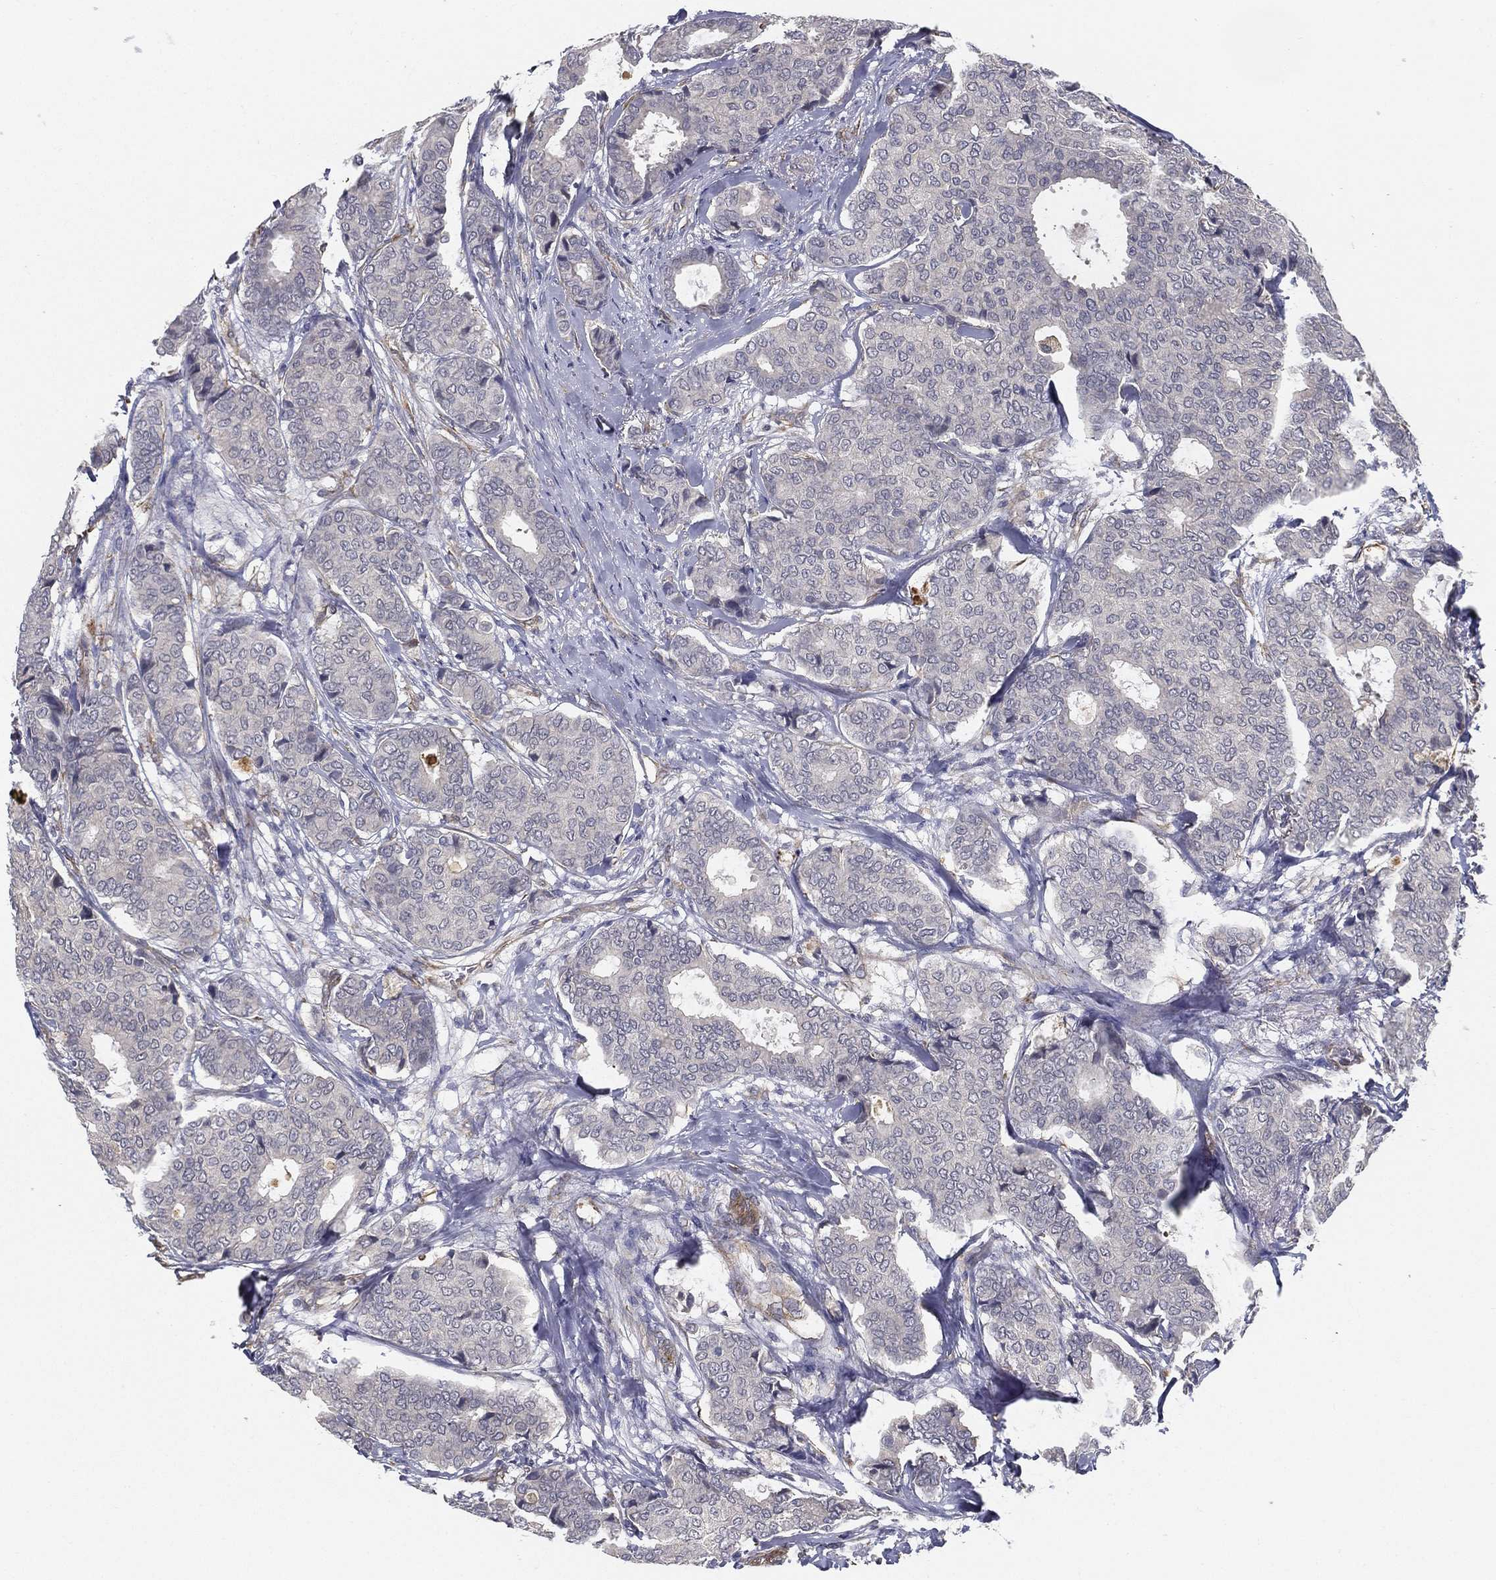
{"staining": {"intensity": "negative", "quantity": "none", "location": "none"}, "tissue": "breast cancer", "cell_type": "Tumor cells", "image_type": "cancer", "snomed": [{"axis": "morphology", "description": "Duct carcinoma"}, {"axis": "topography", "description": "Breast"}], "caption": "Breast cancer (intraductal carcinoma) was stained to show a protein in brown. There is no significant staining in tumor cells.", "gene": "LRRC56", "patient": {"sex": "female", "age": 75}}